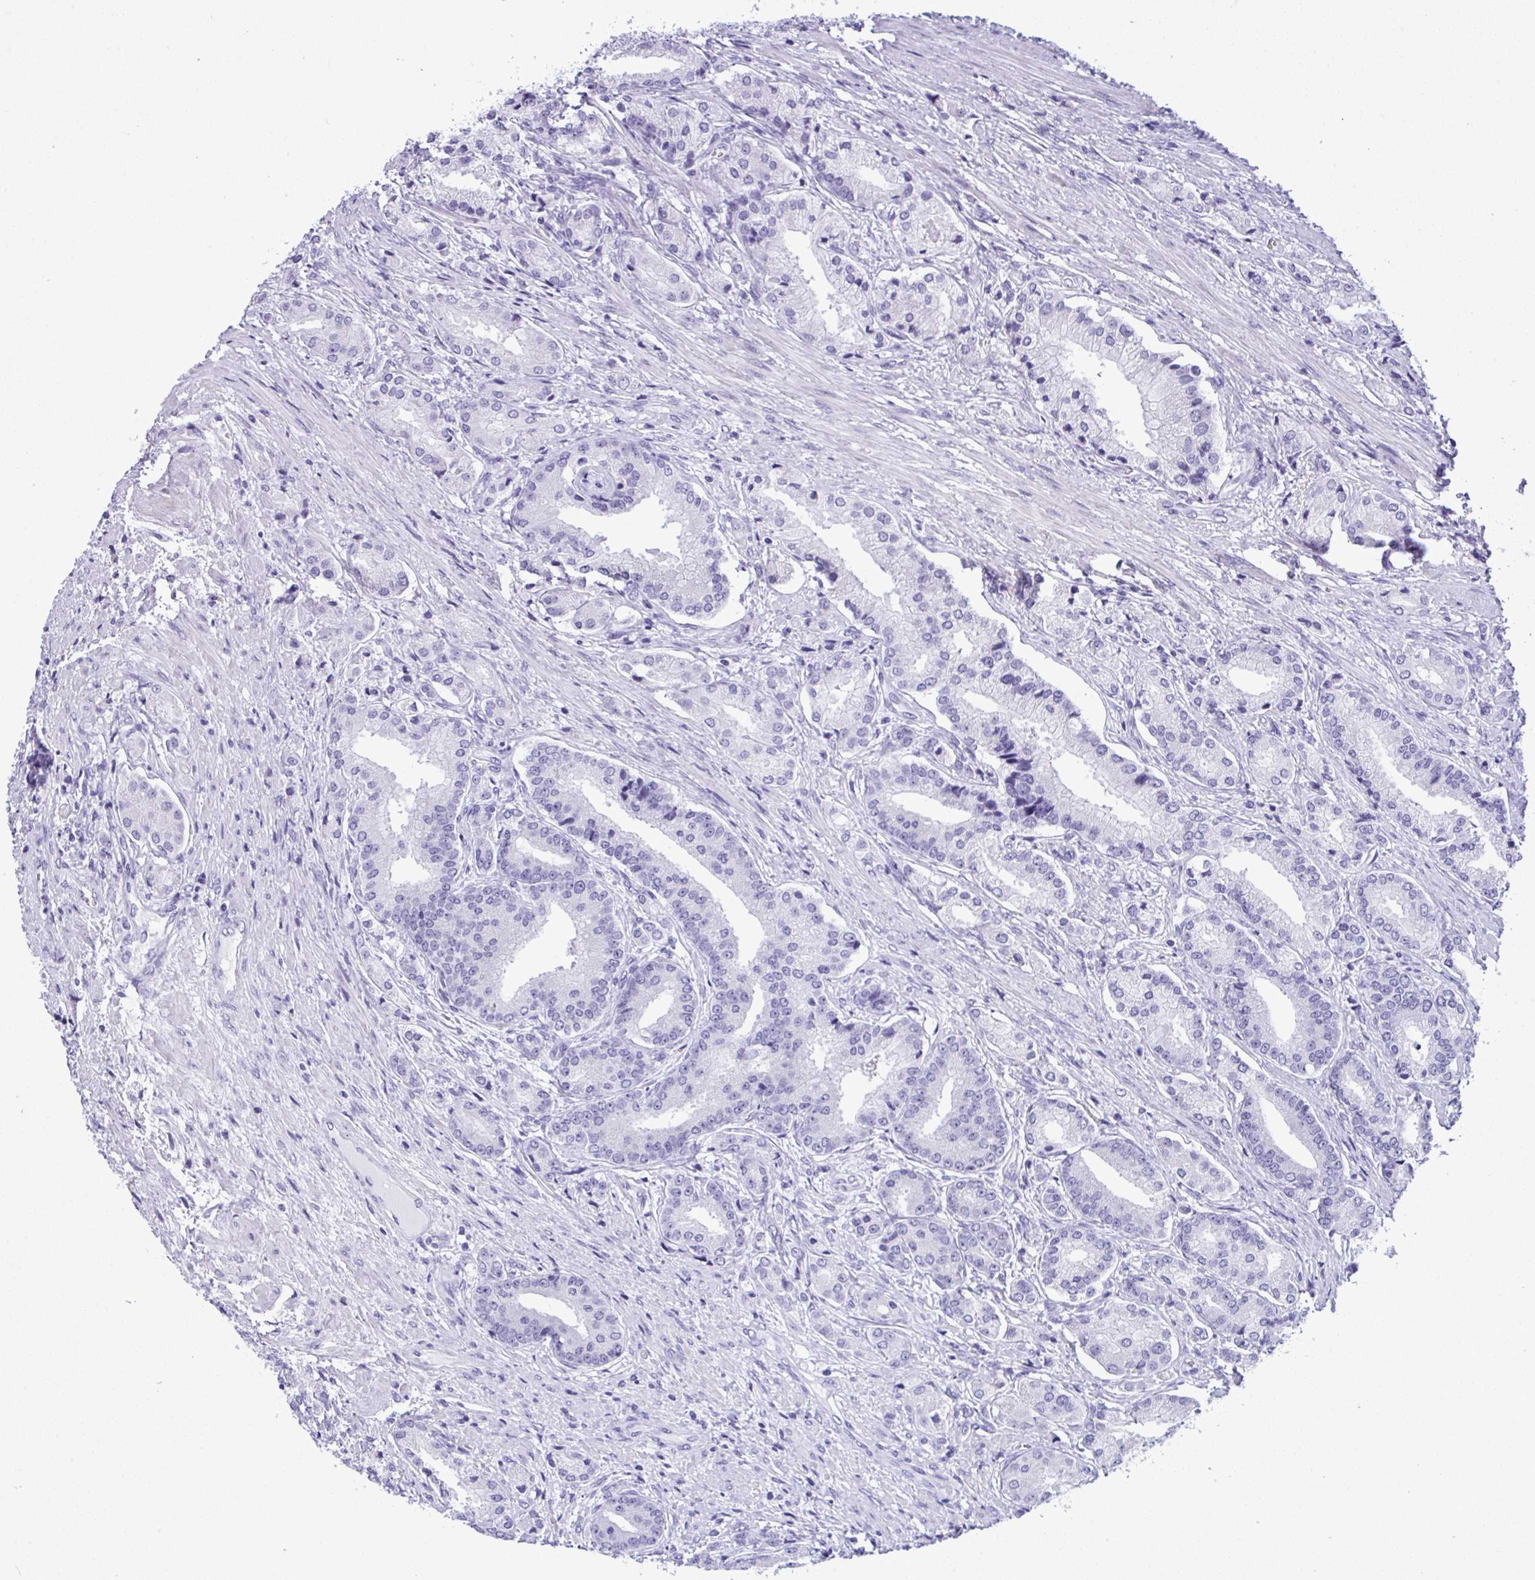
{"staining": {"intensity": "negative", "quantity": "none", "location": "none"}, "tissue": "prostate cancer", "cell_type": "Tumor cells", "image_type": "cancer", "snomed": [{"axis": "morphology", "description": "Adenocarcinoma, High grade"}, {"axis": "topography", "description": "Prostate and seminal vesicle, NOS"}], "caption": "This is a histopathology image of immunohistochemistry (IHC) staining of high-grade adenocarcinoma (prostate), which shows no positivity in tumor cells.", "gene": "YBX2", "patient": {"sex": "male", "age": 61}}